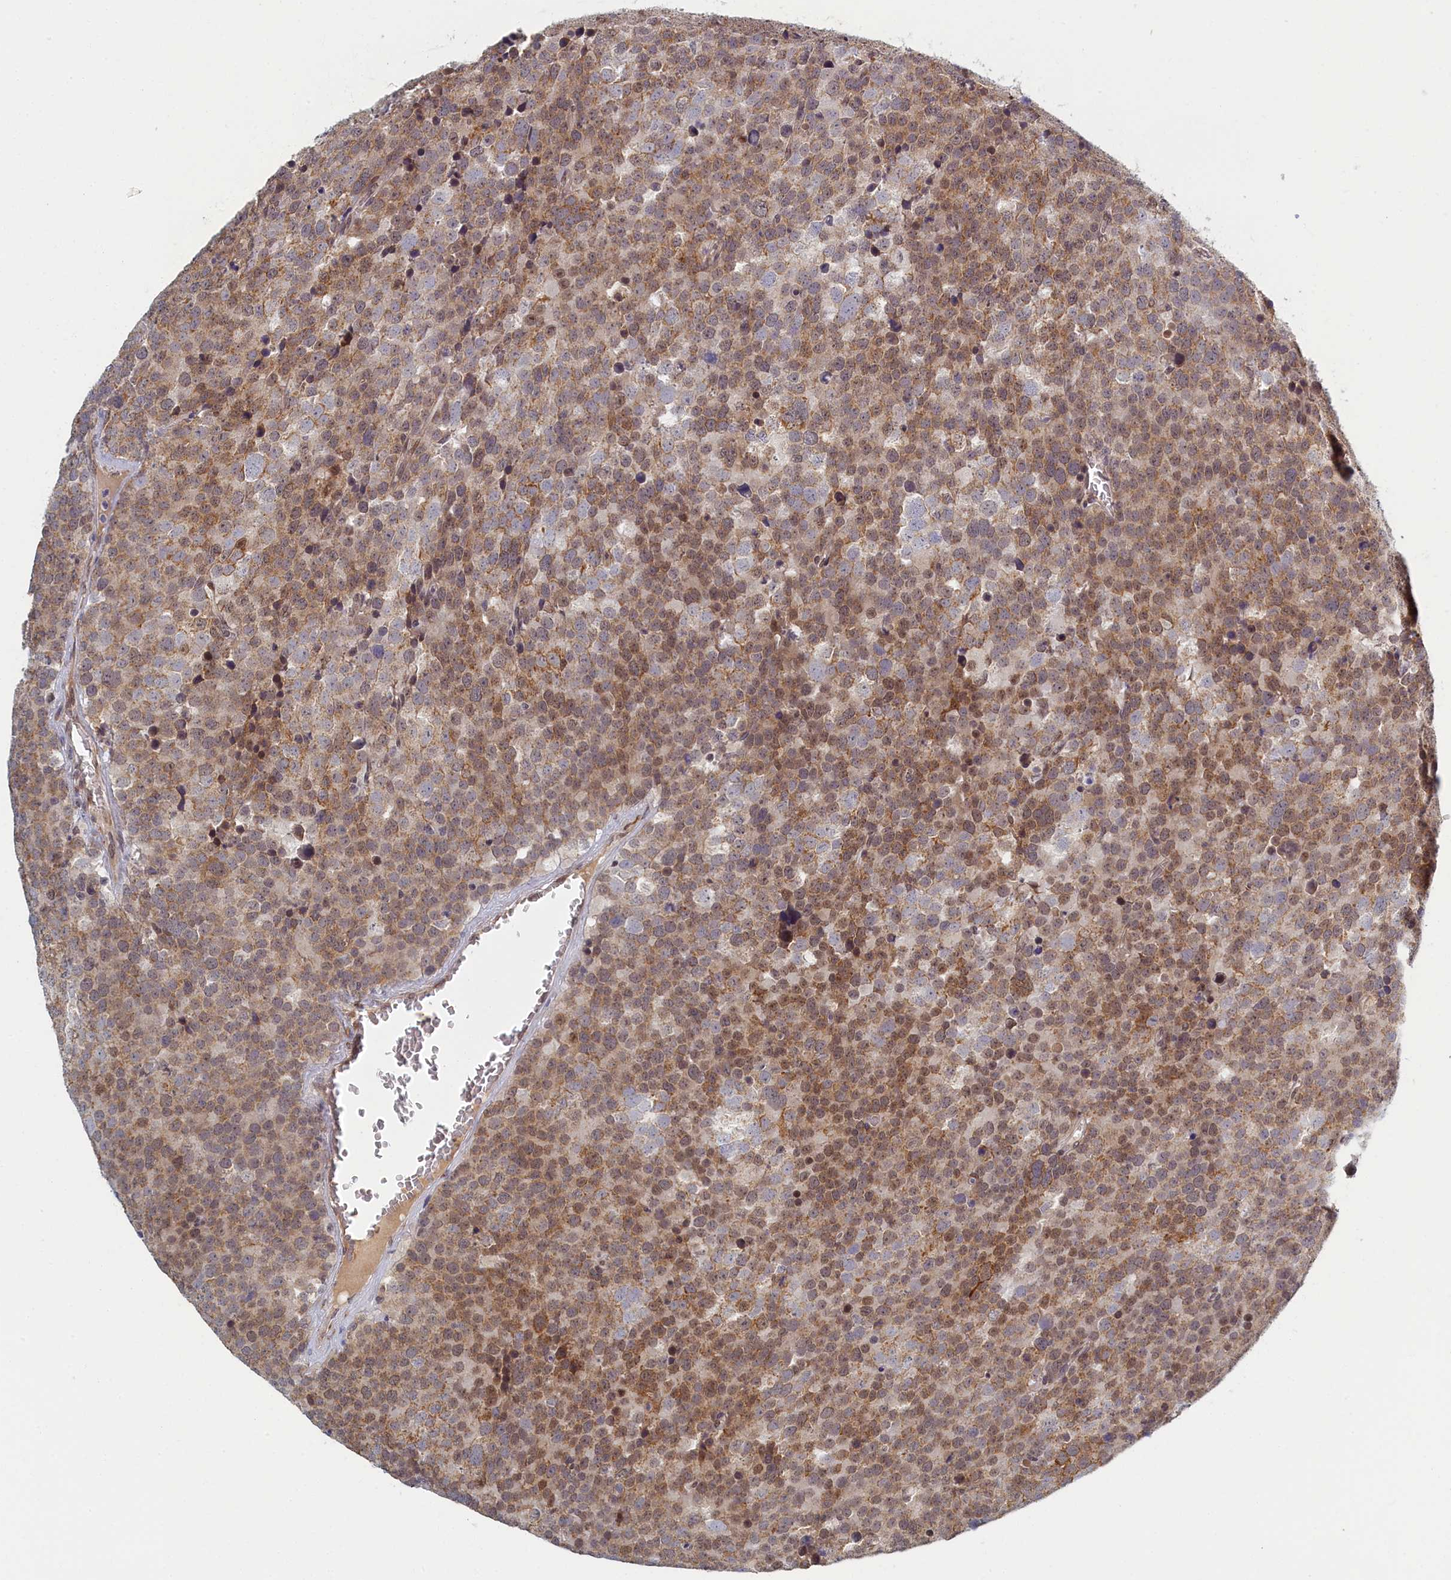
{"staining": {"intensity": "moderate", "quantity": ">75%", "location": "cytoplasmic/membranous,nuclear"}, "tissue": "testis cancer", "cell_type": "Tumor cells", "image_type": "cancer", "snomed": [{"axis": "morphology", "description": "Seminoma, NOS"}, {"axis": "topography", "description": "Testis"}], "caption": "Protein staining shows moderate cytoplasmic/membranous and nuclear positivity in about >75% of tumor cells in testis cancer (seminoma). Using DAB (brown) and hematoxylin (blue) stains, captured at high magnification using brightfield microscopy.", "gene": "DNAJC17", "patient": {"sex": "male", "age": 71}}